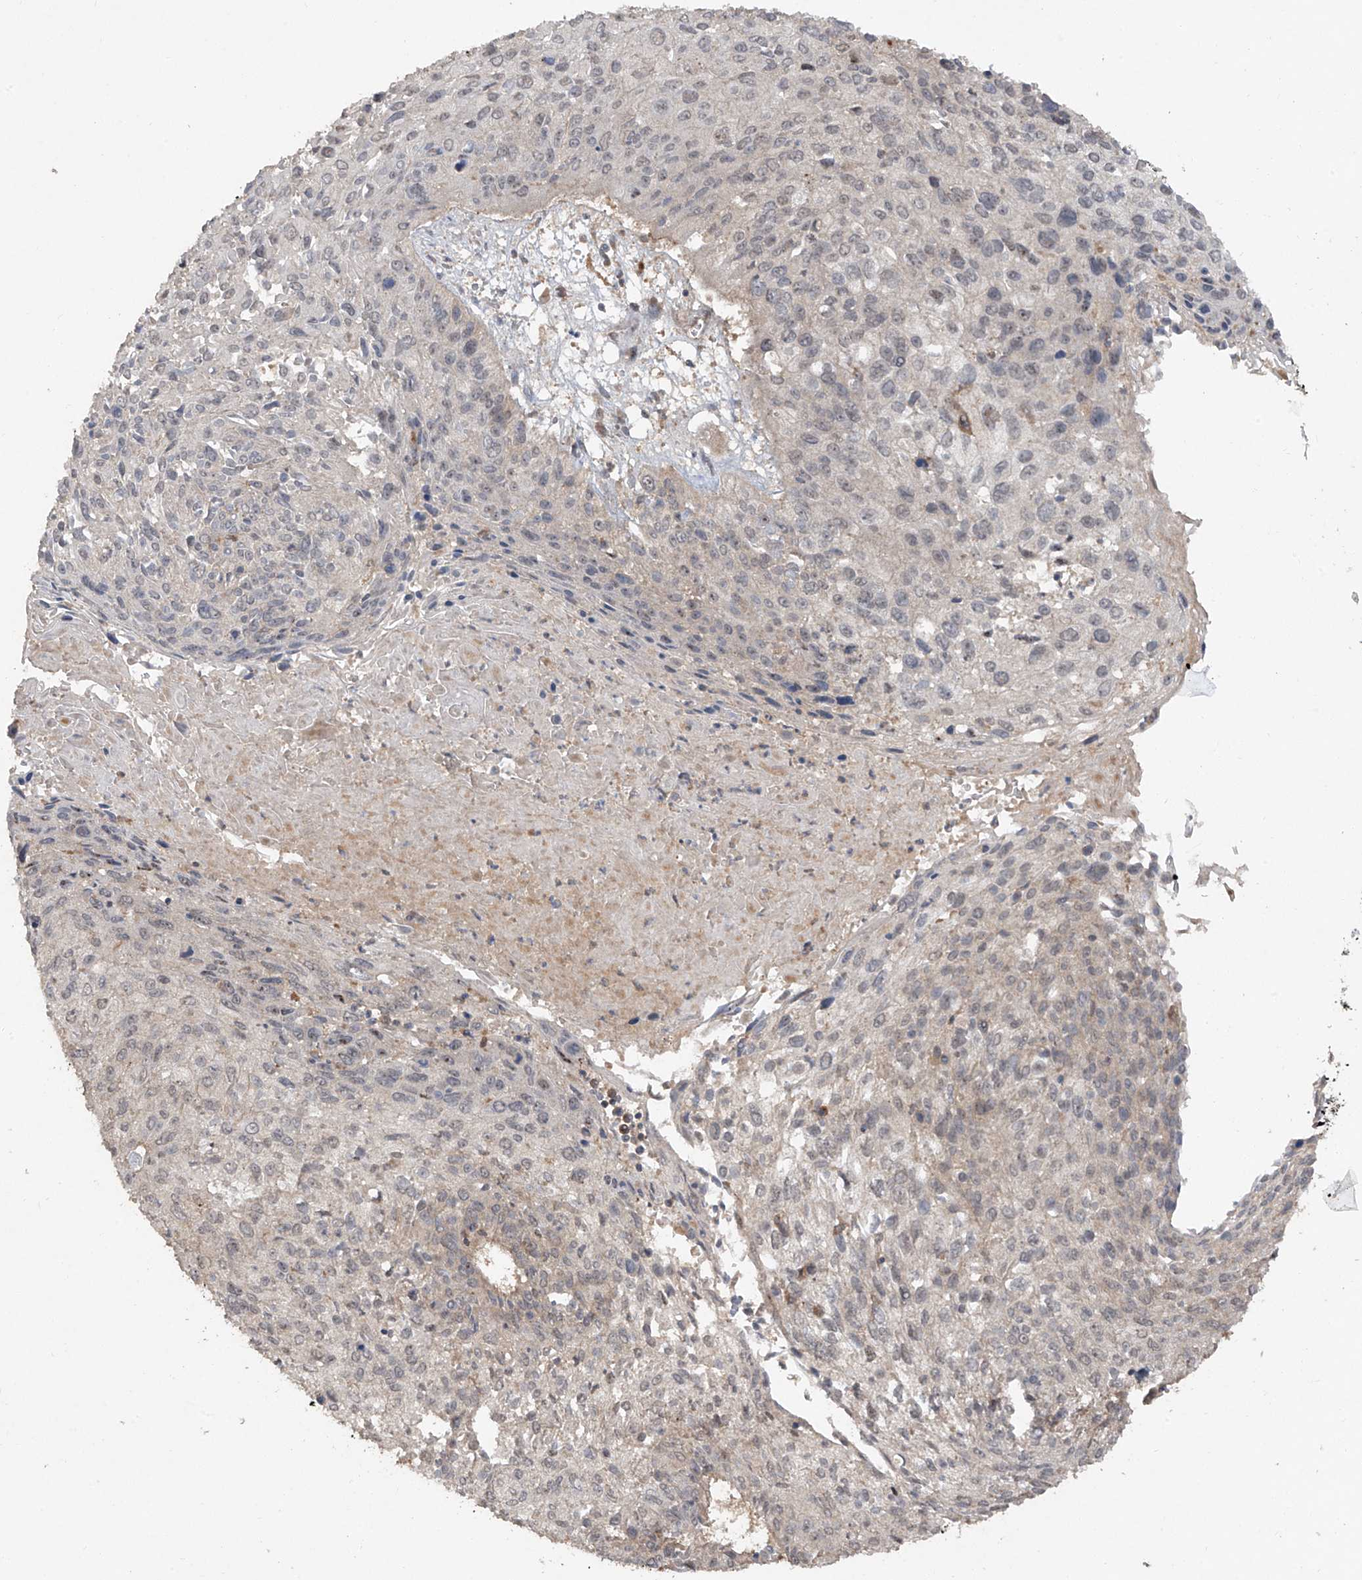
{"staining": {"intensity": "negative", "quantity": "none", "location": "none"}, "tissue": "cervical cancer", "cell_type": "Tumor cells", "image_type": "cancer", "snomed": [{"axis": "morphology", "description": "Squamous cell carcinoma, NOS"}, {"axis": "topography", "description": "Cervix"}], "caption": "DAB (3,3'-diaminobenzidine) immunohistochemical staining of human cervical cancer demonstrates no significant staining in tumor cells. (Immunohistochemistry (ihc), brightfield microscopy, high magnification).", "gene": "LDAH", "patient": {"sex": "female", "age": 51}}